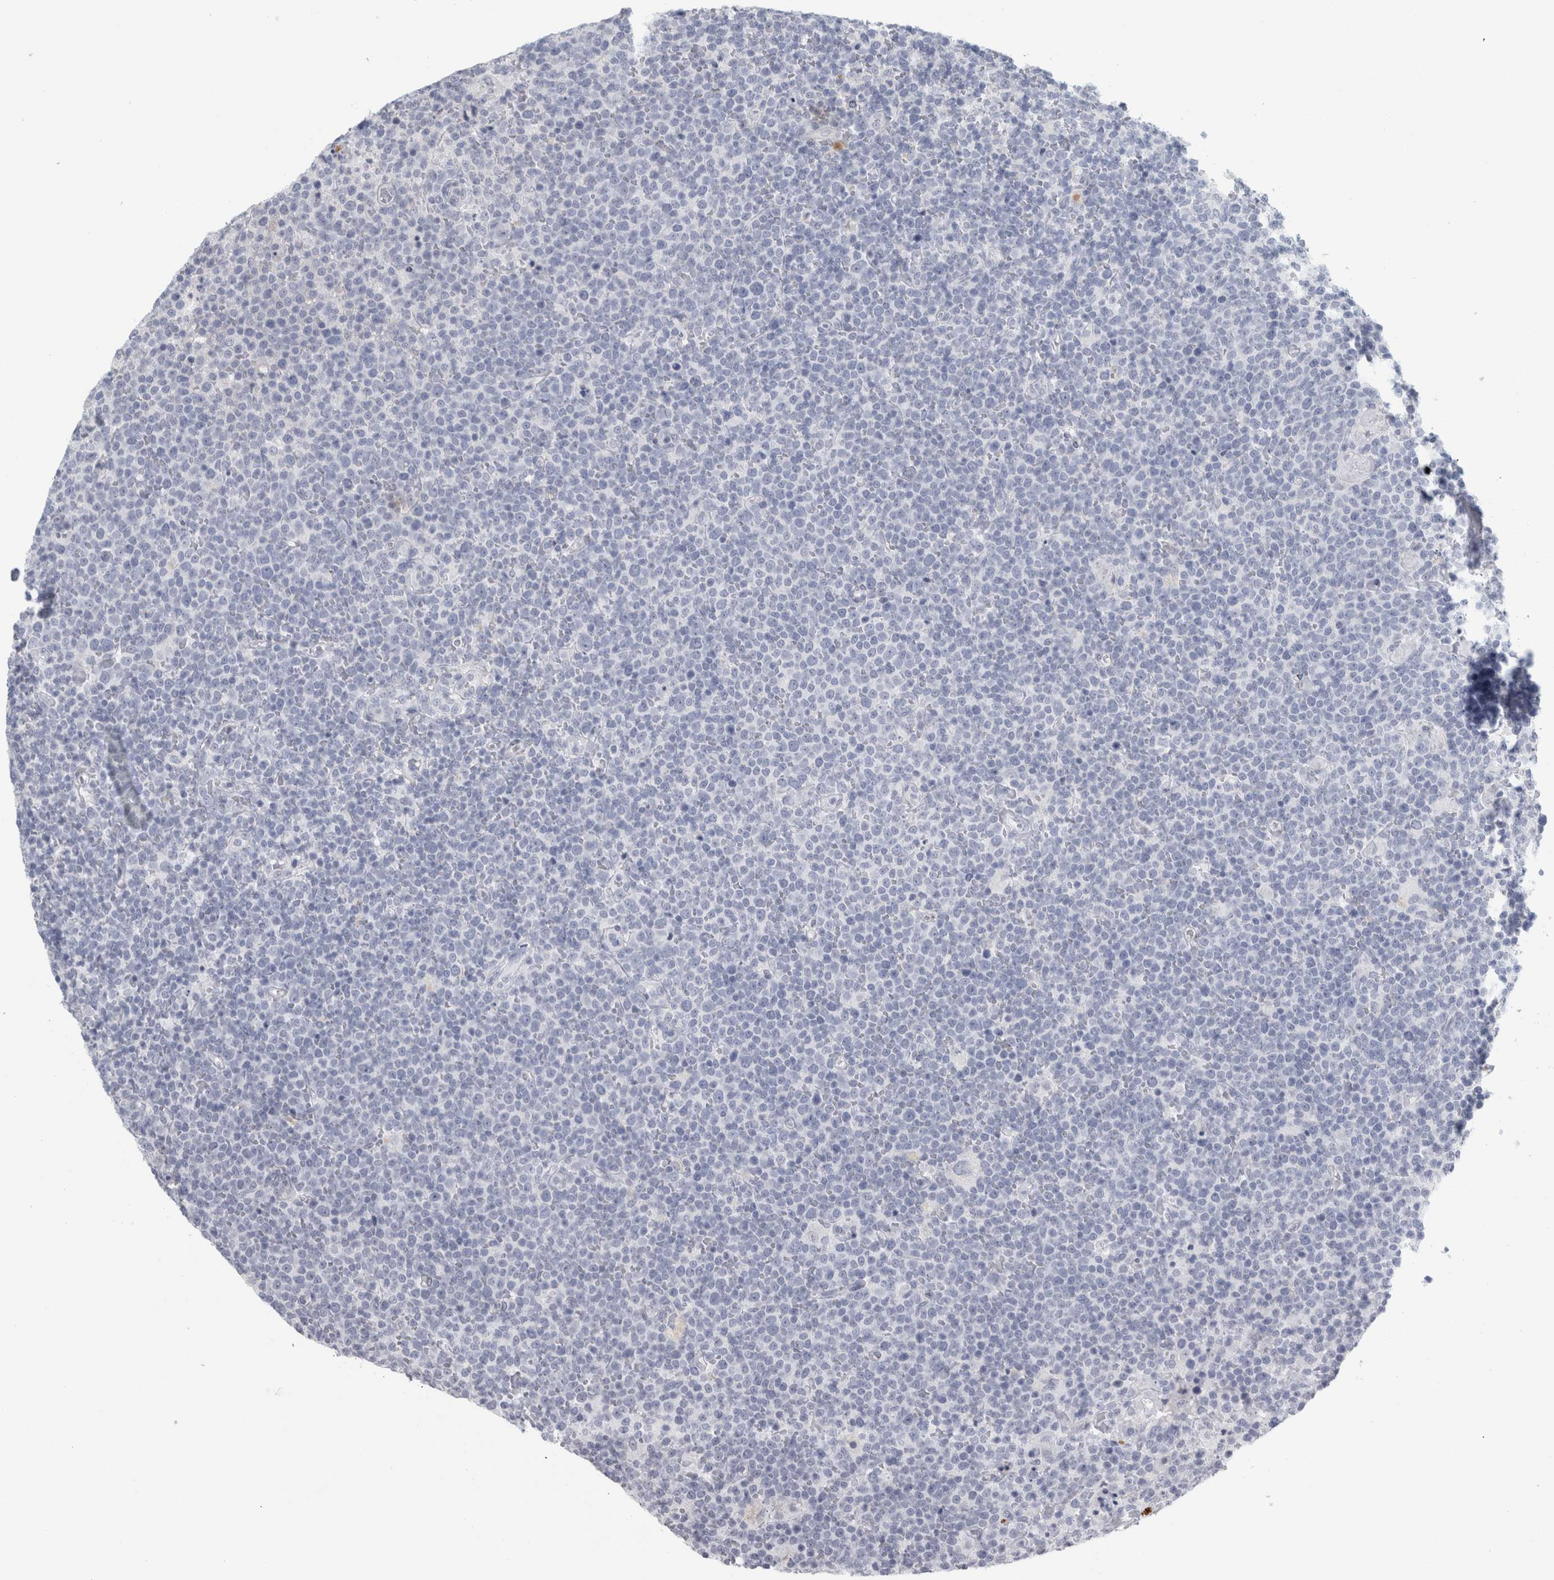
{"staining": {"intensity": "negative", "quantity": "none", "location": "none"}, "tissue": "lymphoma", "cell_type": "Tumor cells", "image_type": "cancer", "snomed": [{"axis": "morphology", "description": "Malignant lymphoma, non-Hodgkin's type, High grade"}, {"axis": "topography", "description": "Lymph node"}], "caption": "Immunohistochemistry (IHC) micrograph of human lymphoma stained for a protein (brown), which shows no positivity in tumor cells. (Stains: DAB immunohistochemistry (IHC) with hematoxylin counter stain, Microscopy: brightfield microscopy at high magnification).", "gene": "CPE", "patient": {"sex": "male", "age": 61}}